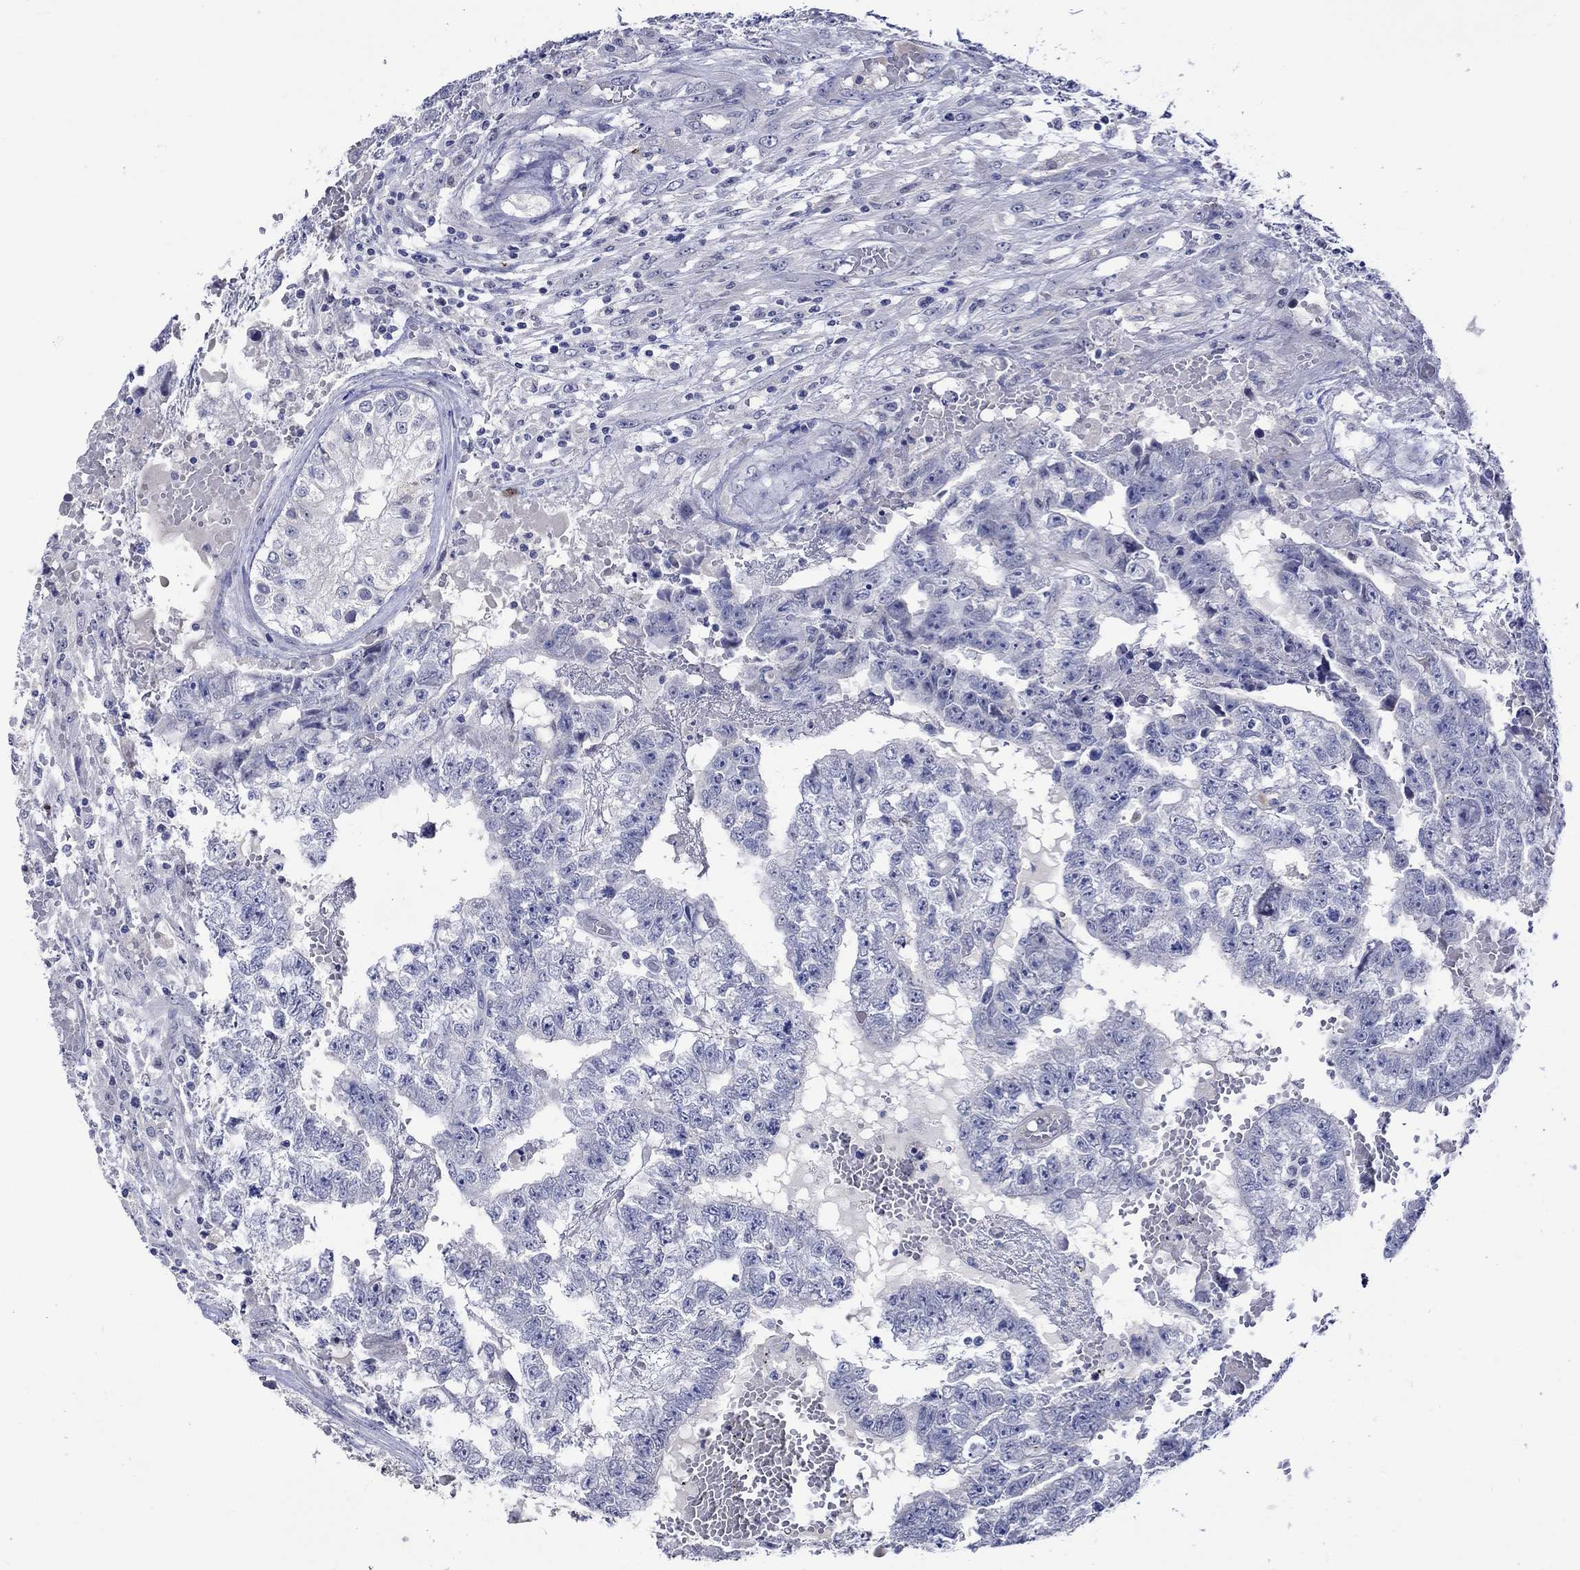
{"staining": {"intensity": "negative", "quantity": "none", "location": "none"}, "tissue": "testis cancer", "cell_type": "Tumor cells", "image_type": "cancer", "snomed": [{"axis": "morphology", "description": "Carcinoma, Embryonal, NOS"}, {"axis": "topography", "description": "Testis"}], "caption": "This is an IHC image of human testis cancer. There is no staining in tumor cells.", "gene": "CRYAB", "patient": {"sex": "male", "age": 25}}